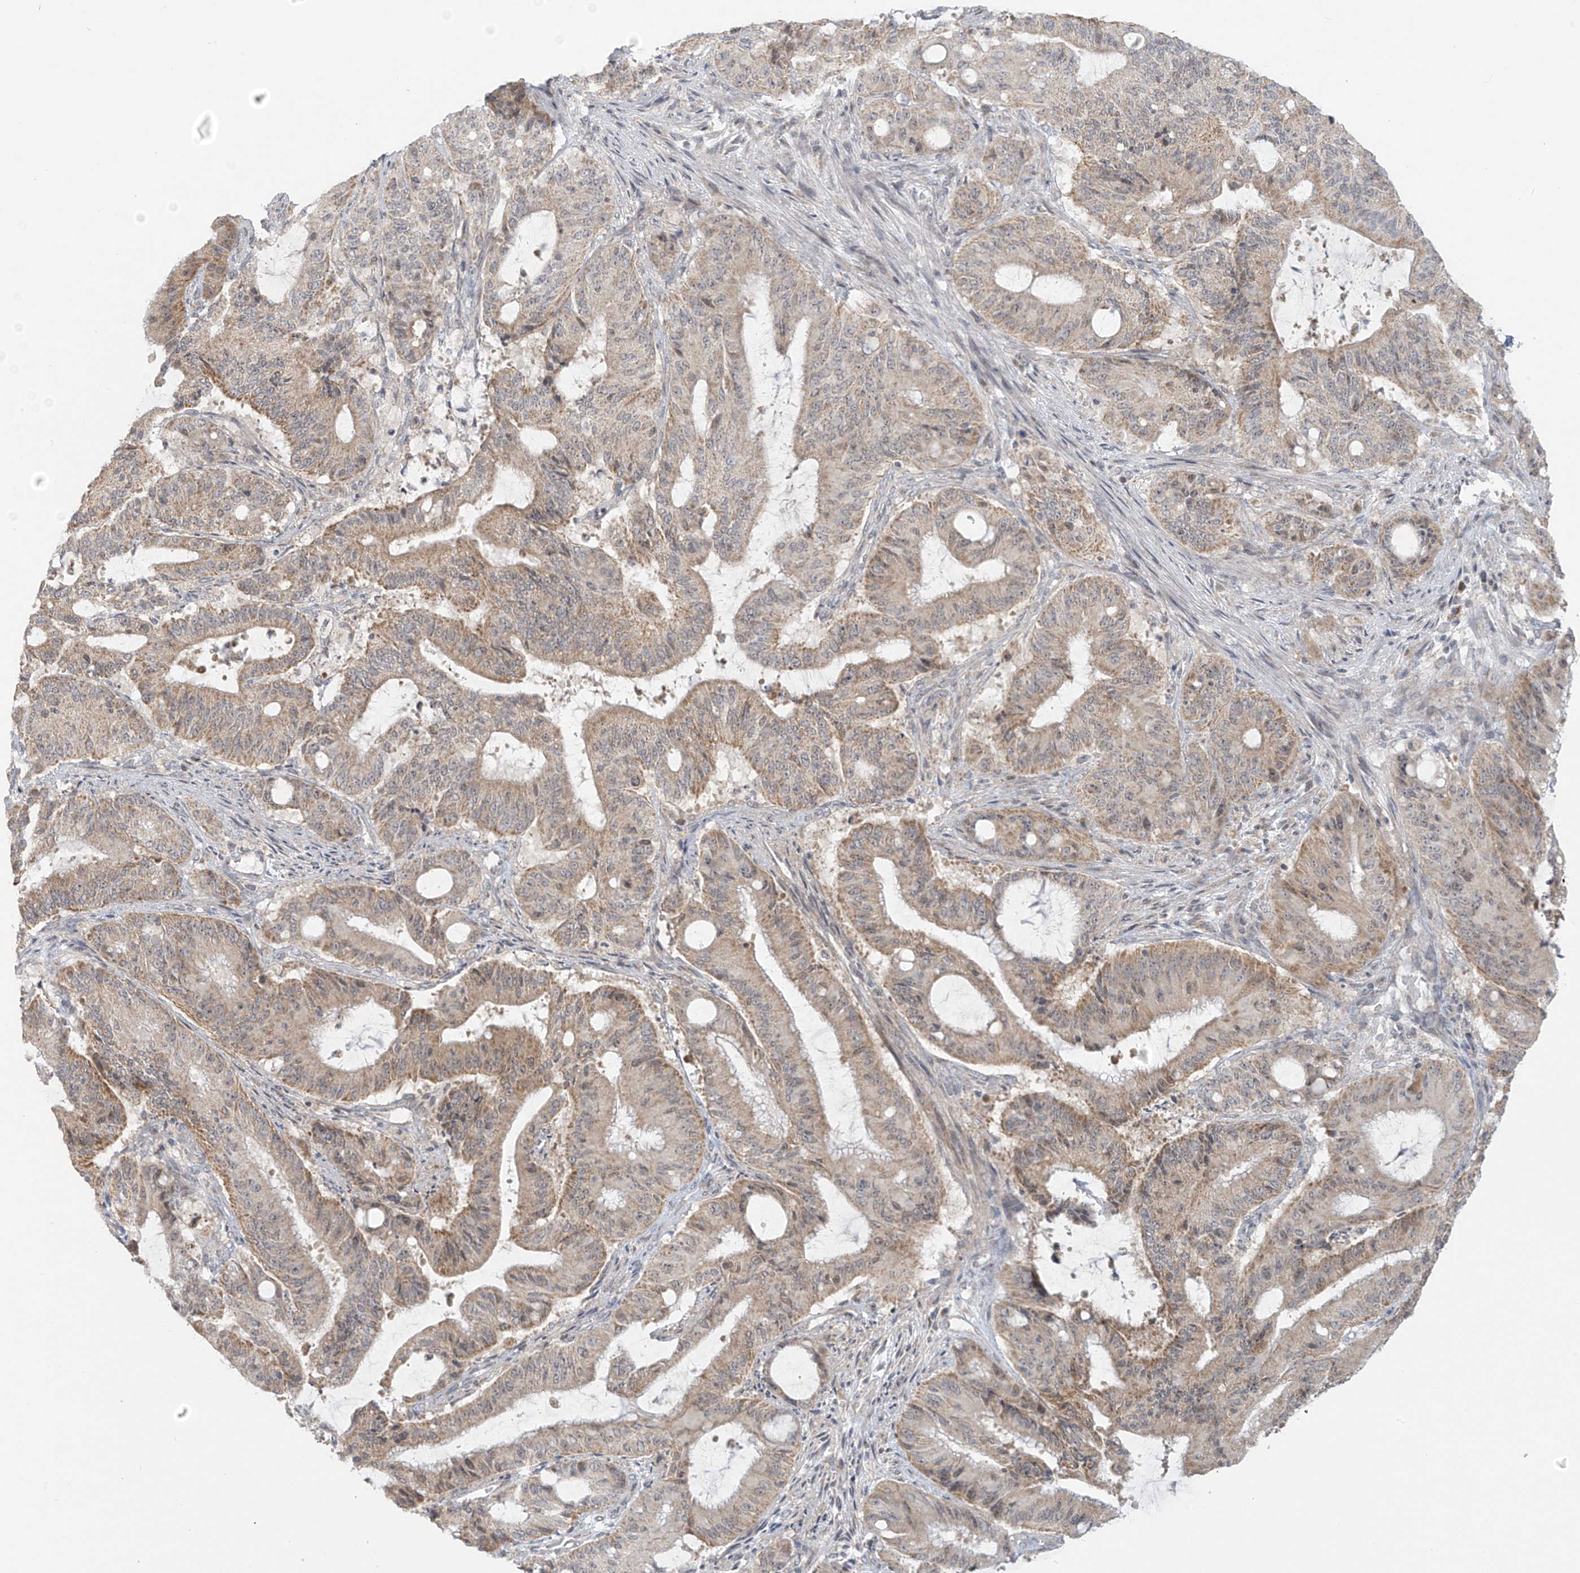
{"staining": {"intensity": "weak", "quantity": "25%-75%", "location": "cytoplasmic/membranous"}, "tissue": "liver cancer", "cell_type": "Tumor cells", "image_type": "cancer", "snomed": [{"axis": "morphology", "description": "Normal tissue, NOS"}, {"axis": "morphology", "description": "Cholangiocarcinoma"}, {"axis": "topography", "description": "Liver"}, {"axis": "topography", "description": "Peripheral nerve tissue"}], "caption": "Immunohistochemistry staining of liver cancer, which demonstrates low levels of weak cytoplasmic/membranous positivity in approximately 25%-75% of tumor cells indicating weak cytoplasmic/membranous protein positivity. The staining was performed using DAB (brown) for protein detection and nuclei were counterstained in hematoxylin (blue).", "gene": "HDDC2", "patient": {"sex": "female", "age": 73}}